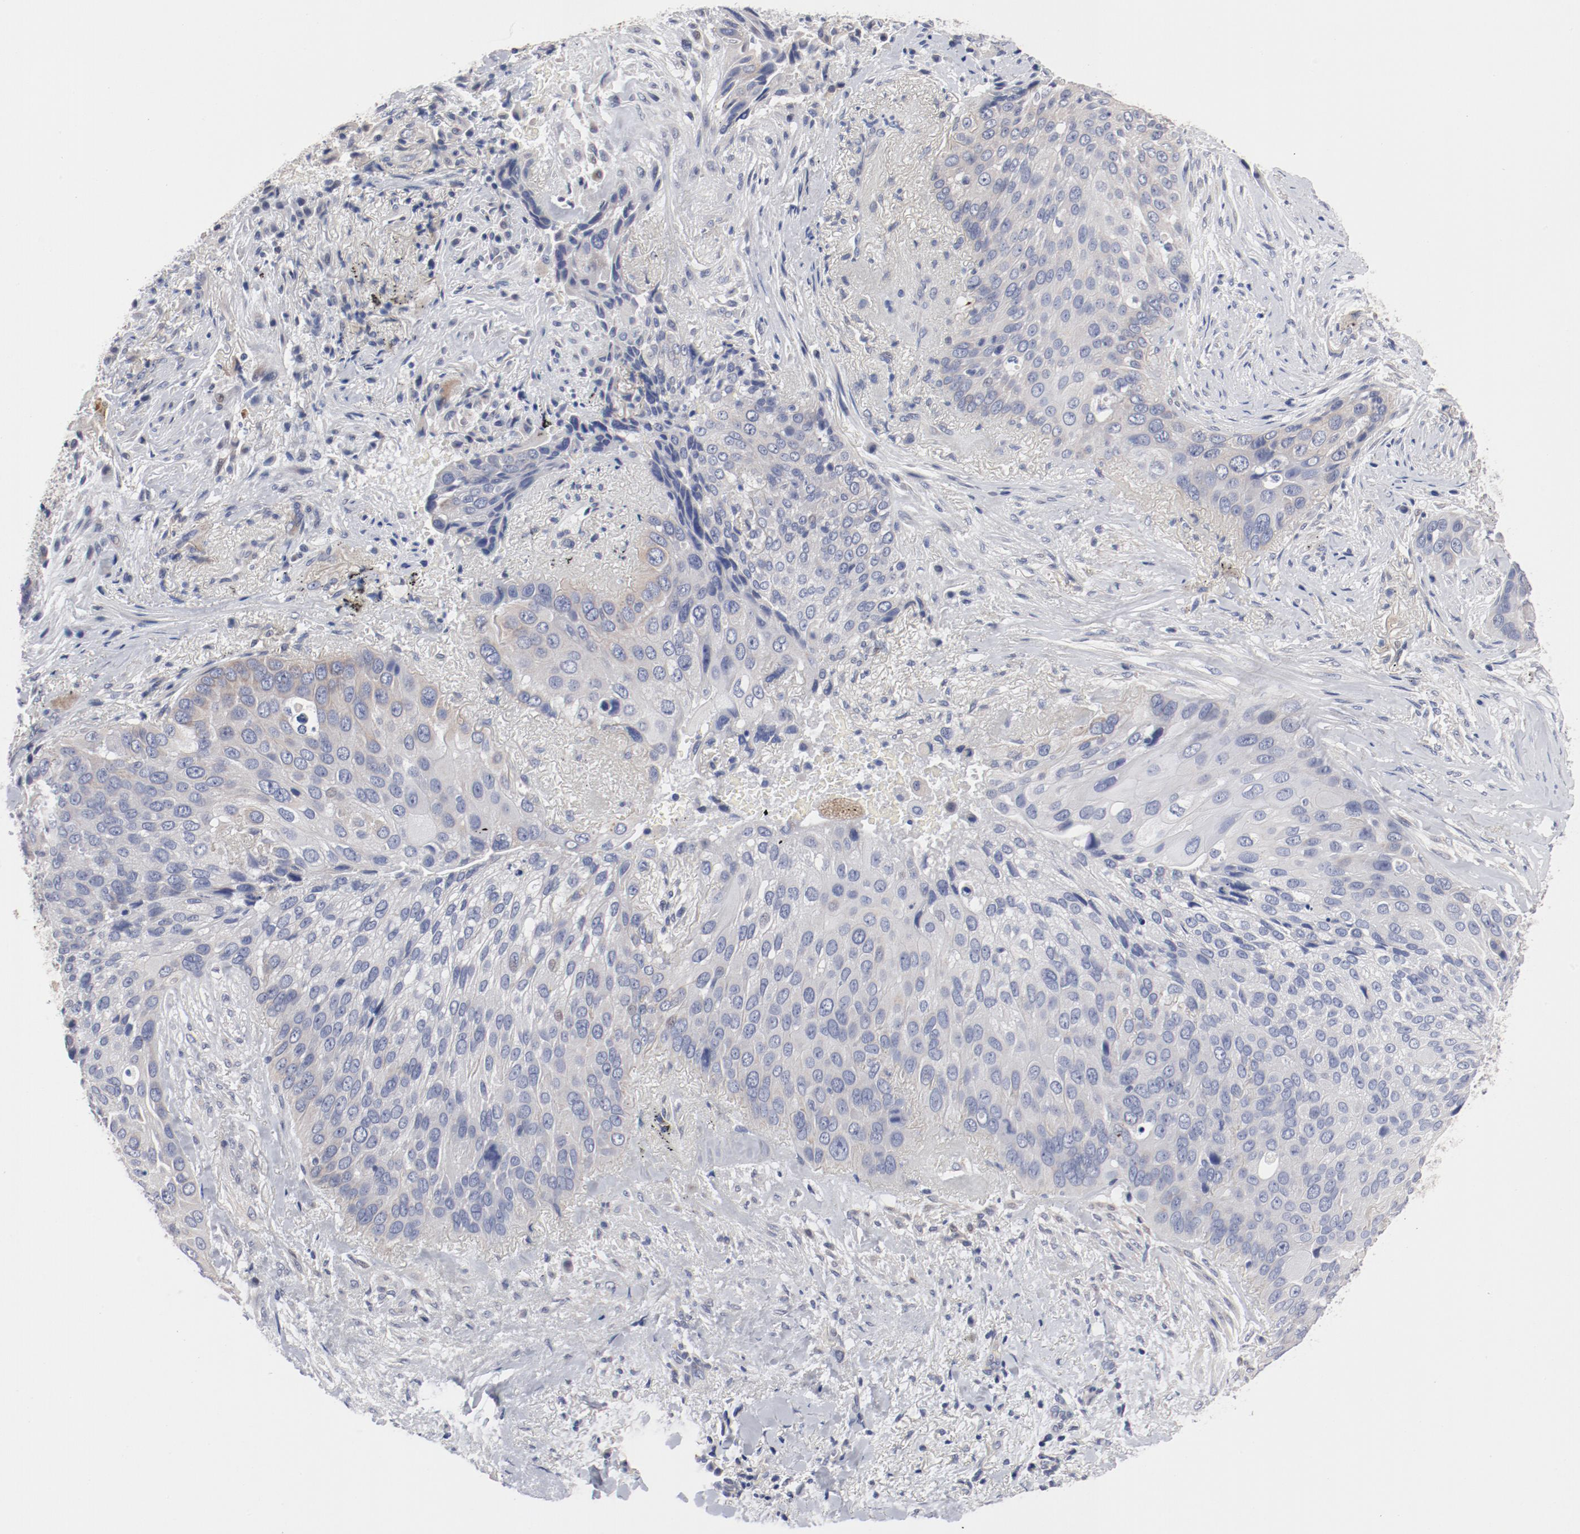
{"staining": {"intensity": "negative", "quantity": "none", "location": "none"}, "tissue": "lung cancer", "cell_type": "Tumor cells", "image_type": "cancer", "snomed": [{"axis": "morphology", "description": "Squamous cell carcinoma, NOS"}, {"axis": "topography", "description": "Lung"}], "caption": "Immunohistochemistry (IHC) histopathology image of human squamous cell carcinoma (lung) stained for a protein (brown), which reveals no staining in tumor cells.", "gene": "GPR143", "patient": {"sex": "male", "age": 54}}